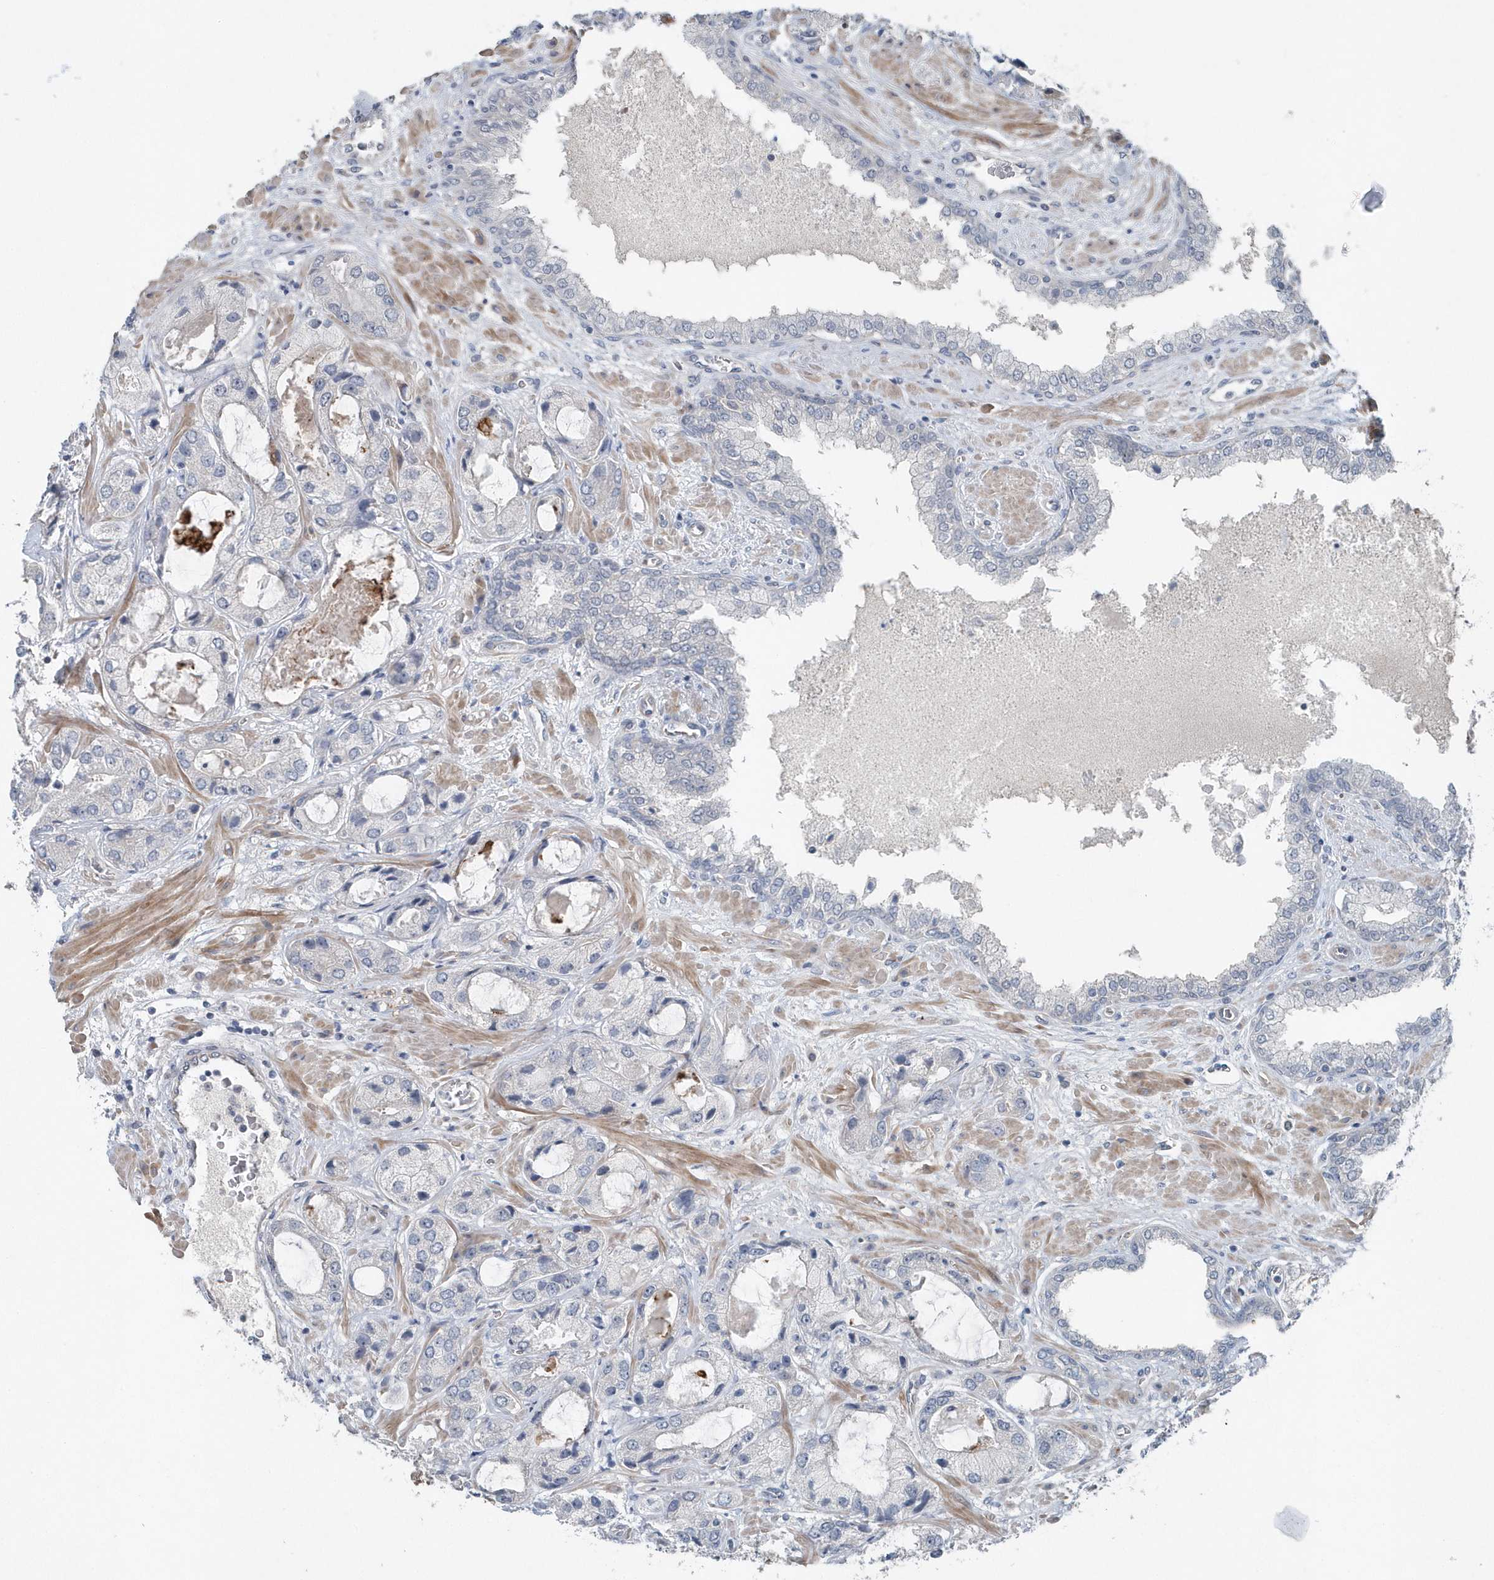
{"staining": {"intensity": "negative", "quantity": "none", "location": "none"}, "tissue": "prostate cancer", "cell_type": "Tumor cells", "image_type": "cancer", "snomed": [{"axis": "morphology", "description": "Normal tissue, NOS"}, {"axis": "morphology", "description": "Adenocarcinoma, High grade"}, {"axis": "topography", "description": "Prostate"}, {"axis": "topography", "description": "Peripheral nerve tissue"}], "caption": "IHC of adenocarcinoma (high-grade) (prostate) displays no expression in tumor cells. (DAB IHC with hematoxylin counter stain).", "gene": "MCC", "patient": {"sex": "male", "age": 59}}